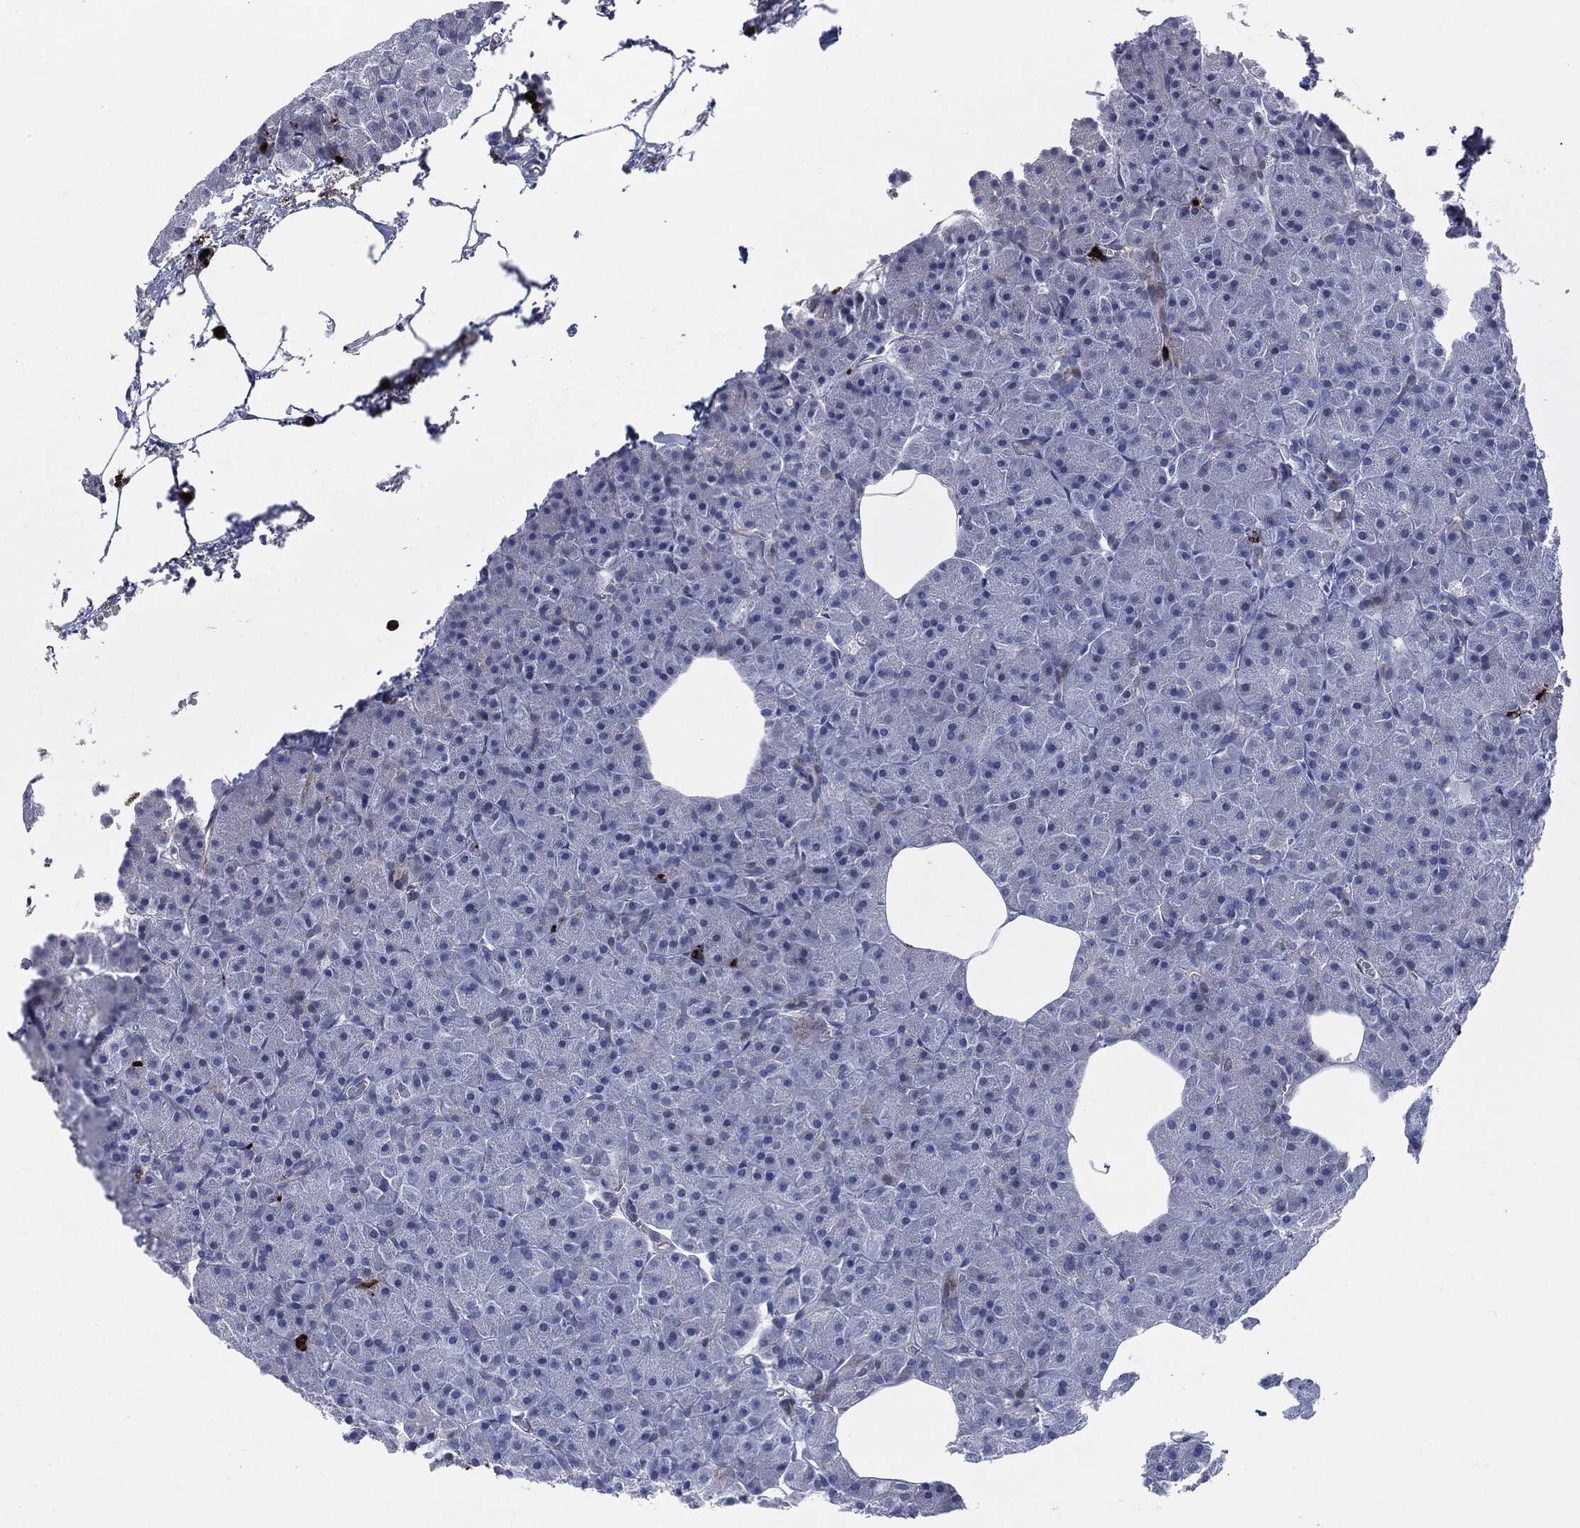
{"staining": {"intensity": "negative", "quantity": "none", "location": "none"}, "tissue": "pancreas", "cell_type": "Exocrine glandular cells", "image_type": "normal", "snomed": [{"axis": "morphology", "description": "Normal tissue, NOS"}, {"axis": "topography", "description": "Pancreas"}], "caption": "Immunohistochemistry image of unremarkable pancreas stained for a protein (brown), which demonstrates no staining in exocrine glandular cells. (DAB immunohistochemistry (IHC), high magnification).", "gene": "MPO", "patient": {"sex": "male", "age": 61}}